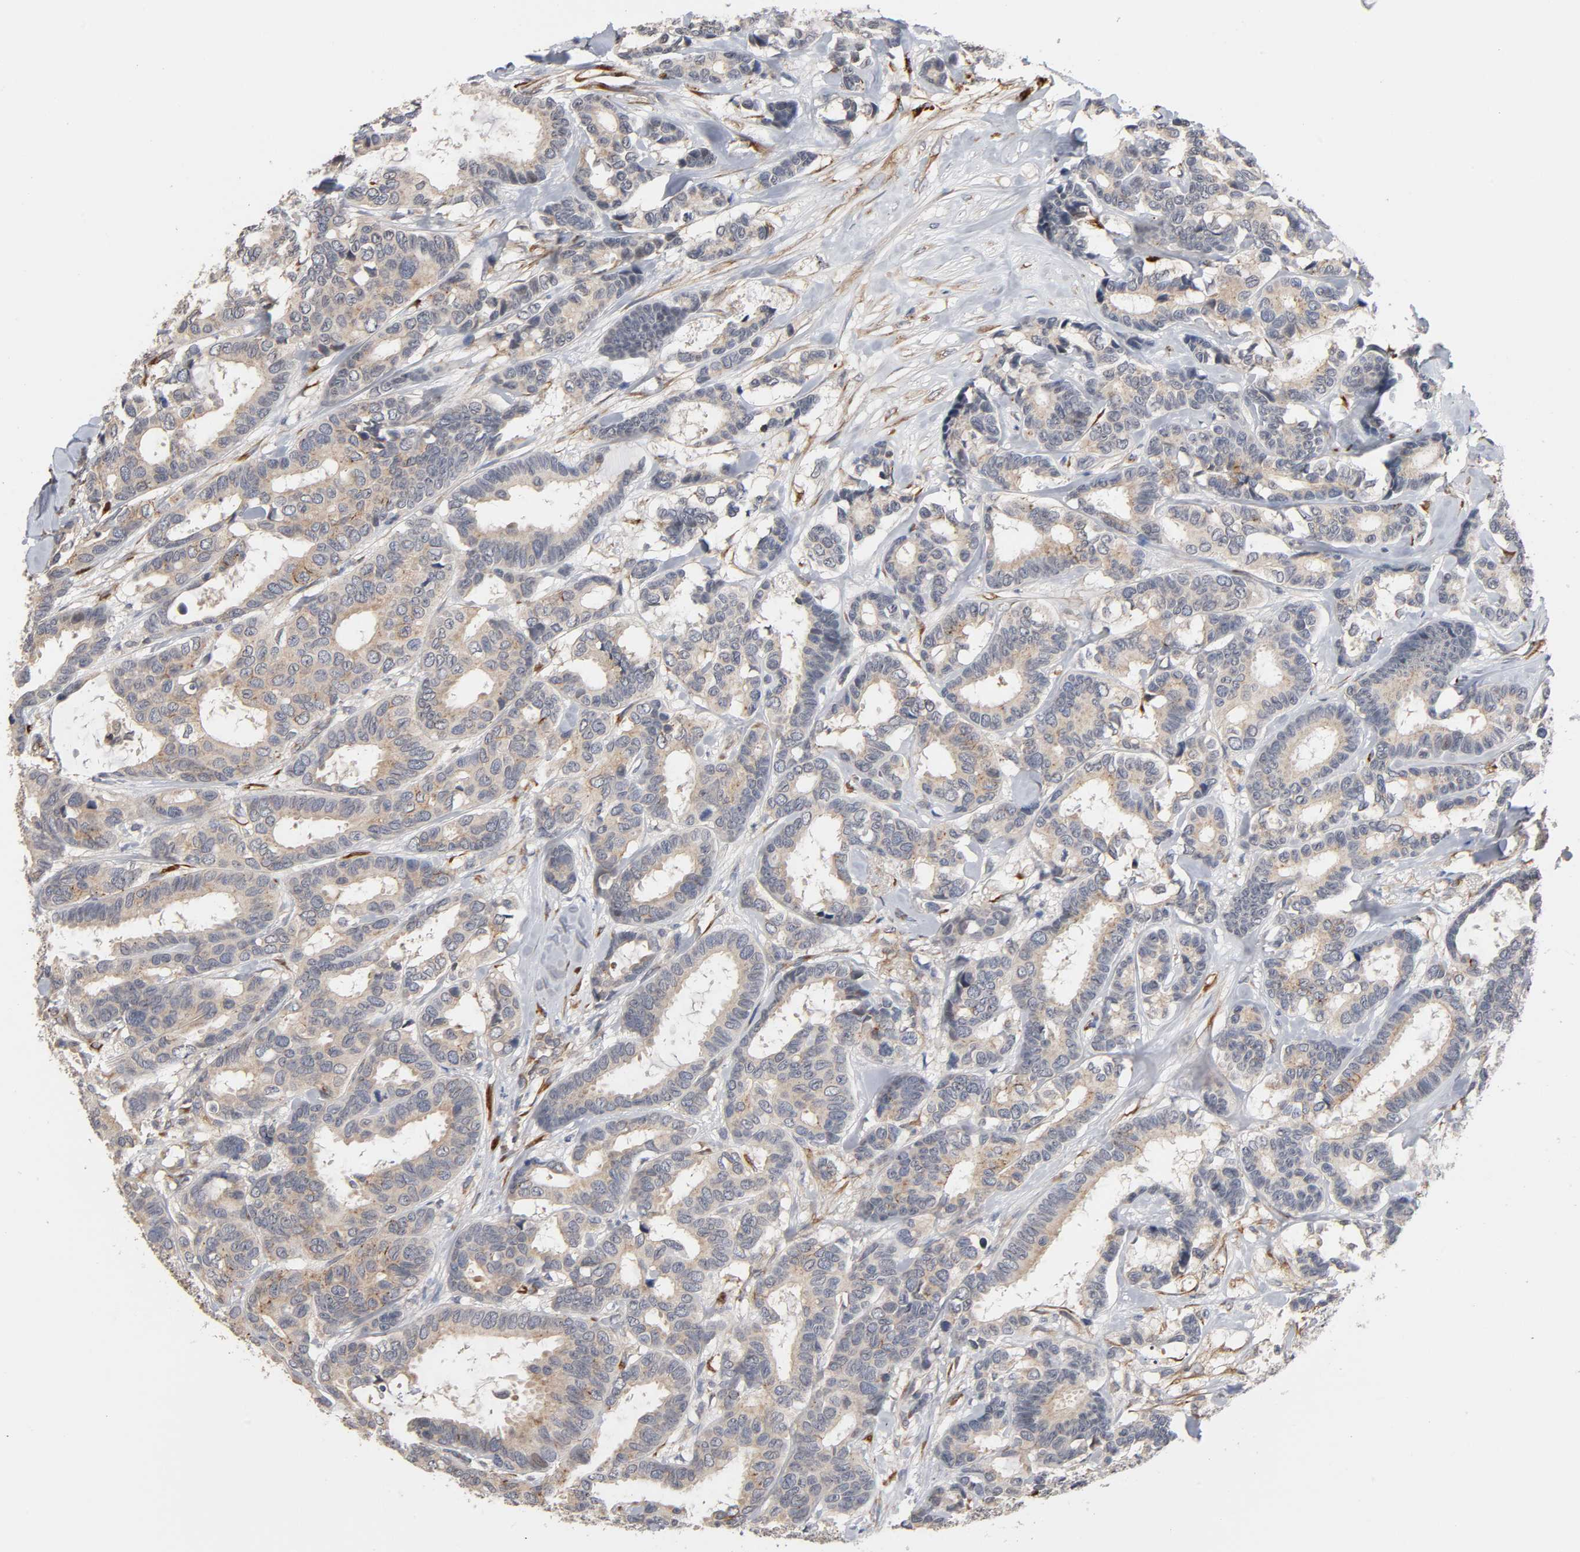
{"staining": {"intensity": "weak", "quantity": ">75%", "location": "cytoplasmic/membranous"}, "tissue": "breast cancer", "cell_type": "Tumor cells", "image_type": "cancer", "snomed": [{"axis": "morphology", "description": "Duct carcinoma"}, {"axis": "topography", "description": "Breast"}], "caption": "Invasive ductal carcinoma (breast) was stained to show a protein in brown. There is low levels of weak cytoplasmic/membranous expression in approximately >75% of tumor cells.", "gene": "HDLBP", "patient": {"sex": "female", "age": 87}}